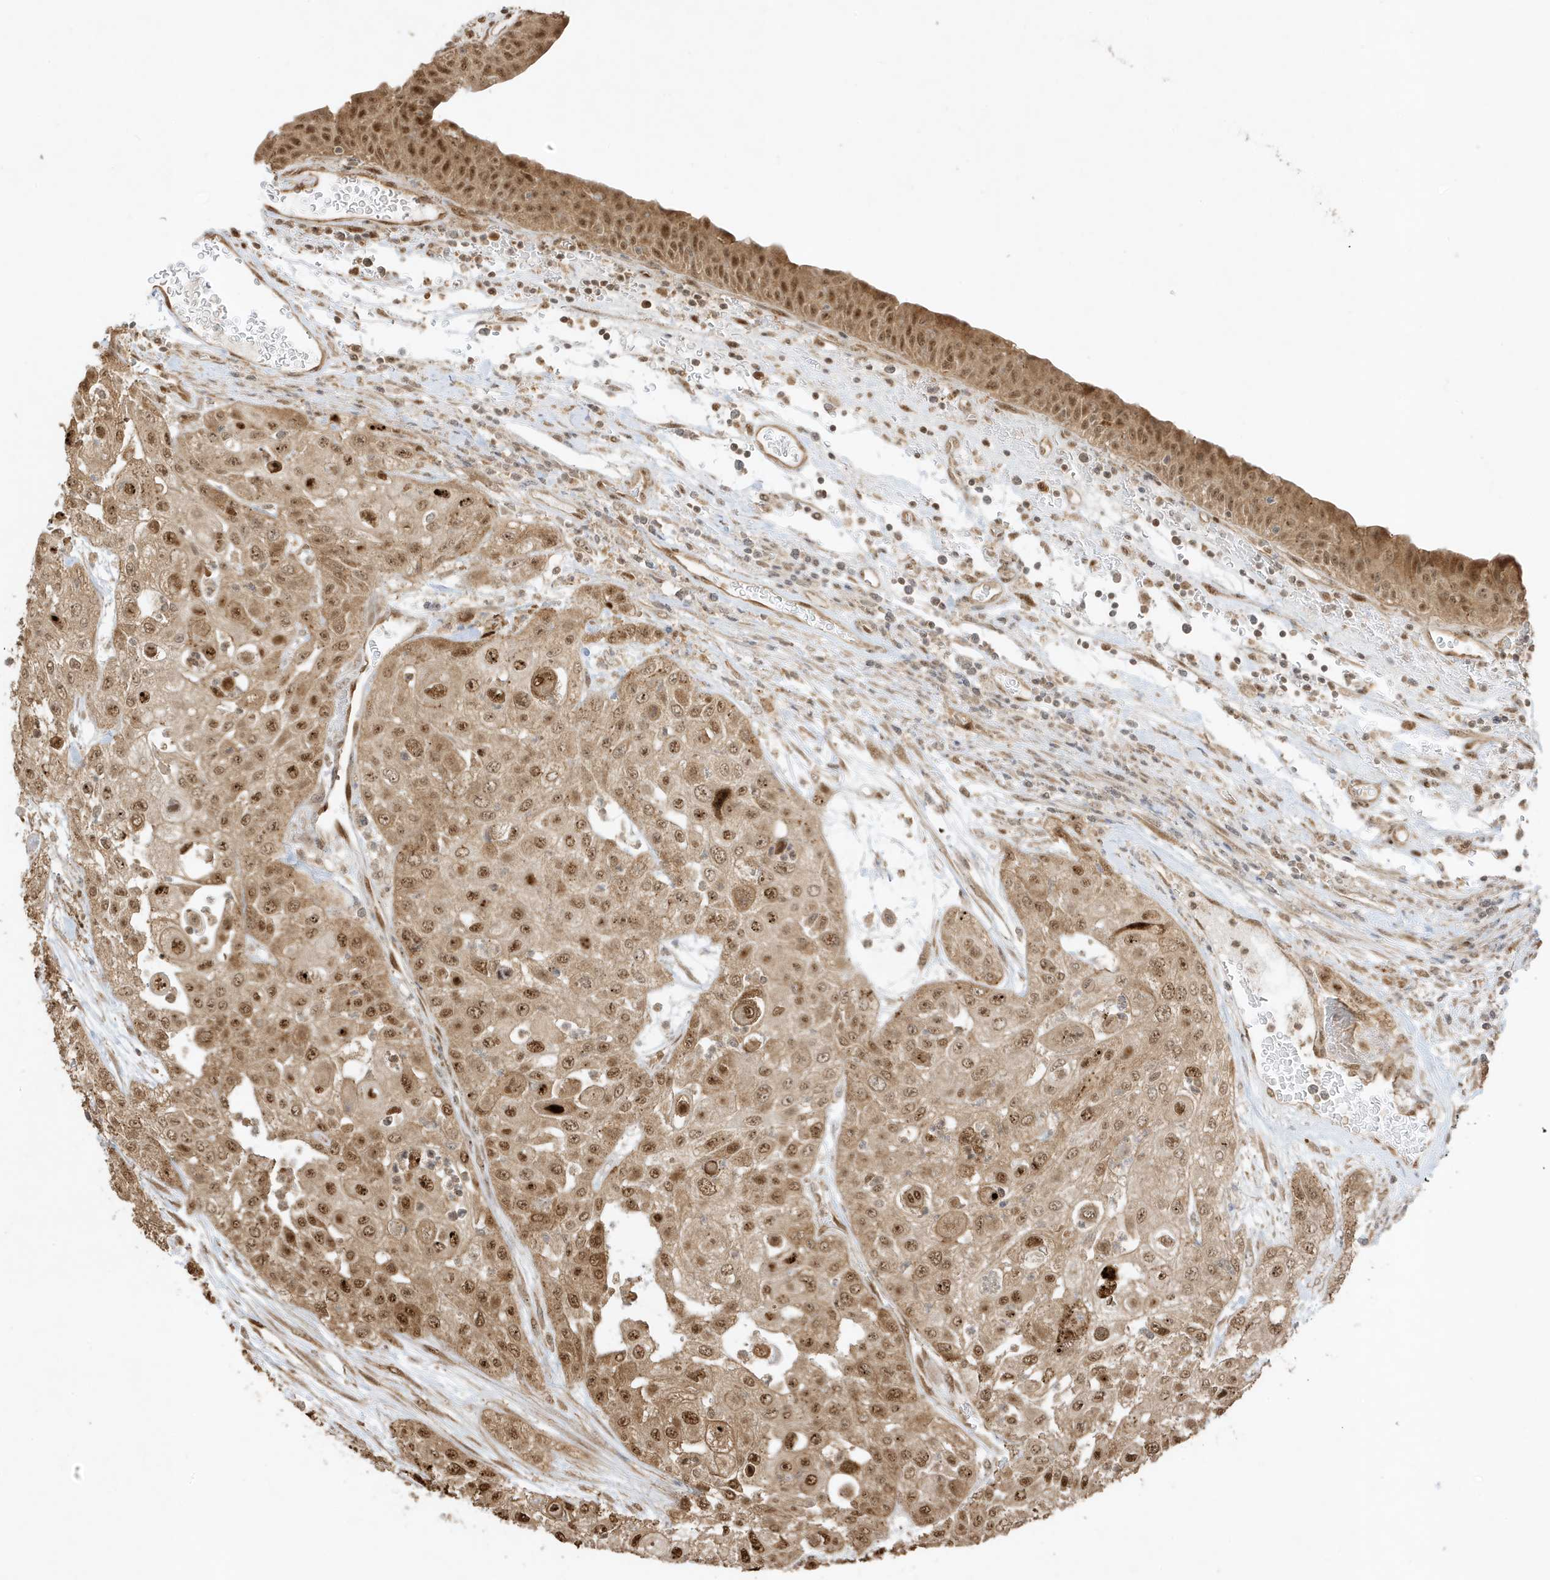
{"staining": {"intensity": "moderate", "quantity": ">75%", "location": "cytoplasmic/membranous,nuclear"}, "tissue": "urothelial cancer", "cell_type": "Tumor cells", "image_type": "cancer", "snomed": [{"axis": "morphology", "description": "Urothelial carcinoma, High grade"}, {"axis": "topography", "description": "Urinary bladder"}], "caption": "This is an image of immunohistochemistry (IHC) staining of urothelial carcinoma (high-grade), which shows moderate expression in the cytoplasmic/membranous and nuclear of tumor cells.", "gene": "ZBTB41", "patient": {"sex": "female", "age": 79}}